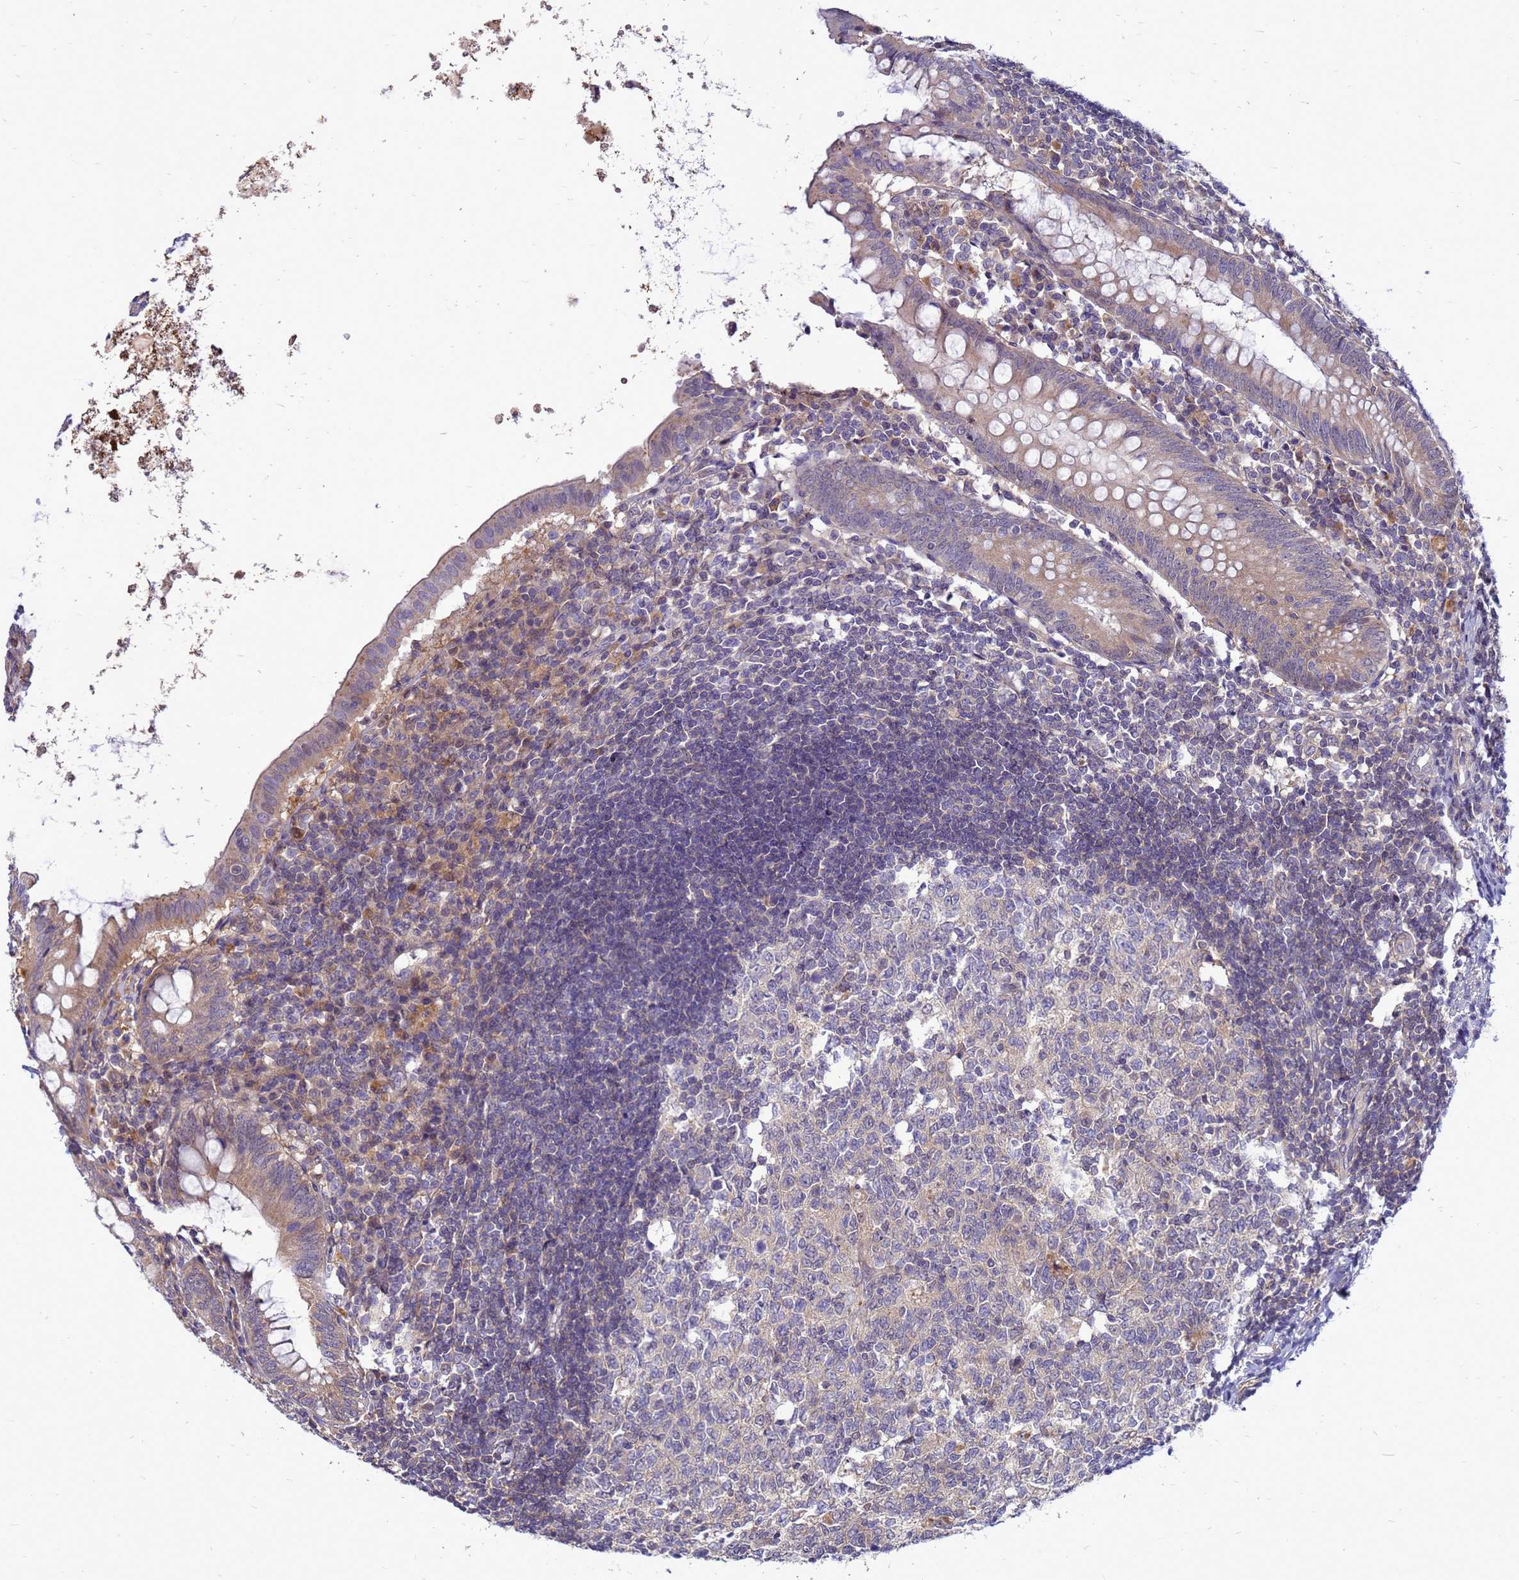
{"staining": {"intensity": "moderate", "quantity": ">75%", "location": "cytoplasmic/membranous"}, "tissue": "appendix", "cell_type": "Glandular cells", "image_type": "normal", "snomed": [{"axis": "morphology", "description": "Normal tissue, NOS"}, {"axis": "topography", "description": "Appendix"}], "caption": "Immunohistochemical staining of normal appendix shows moderate cytoplasmic/membranous protein staining in approximately >75% of glandular cells.", "gene": "ENOPH1", "patient": {"sex": "female", "age": 54}}